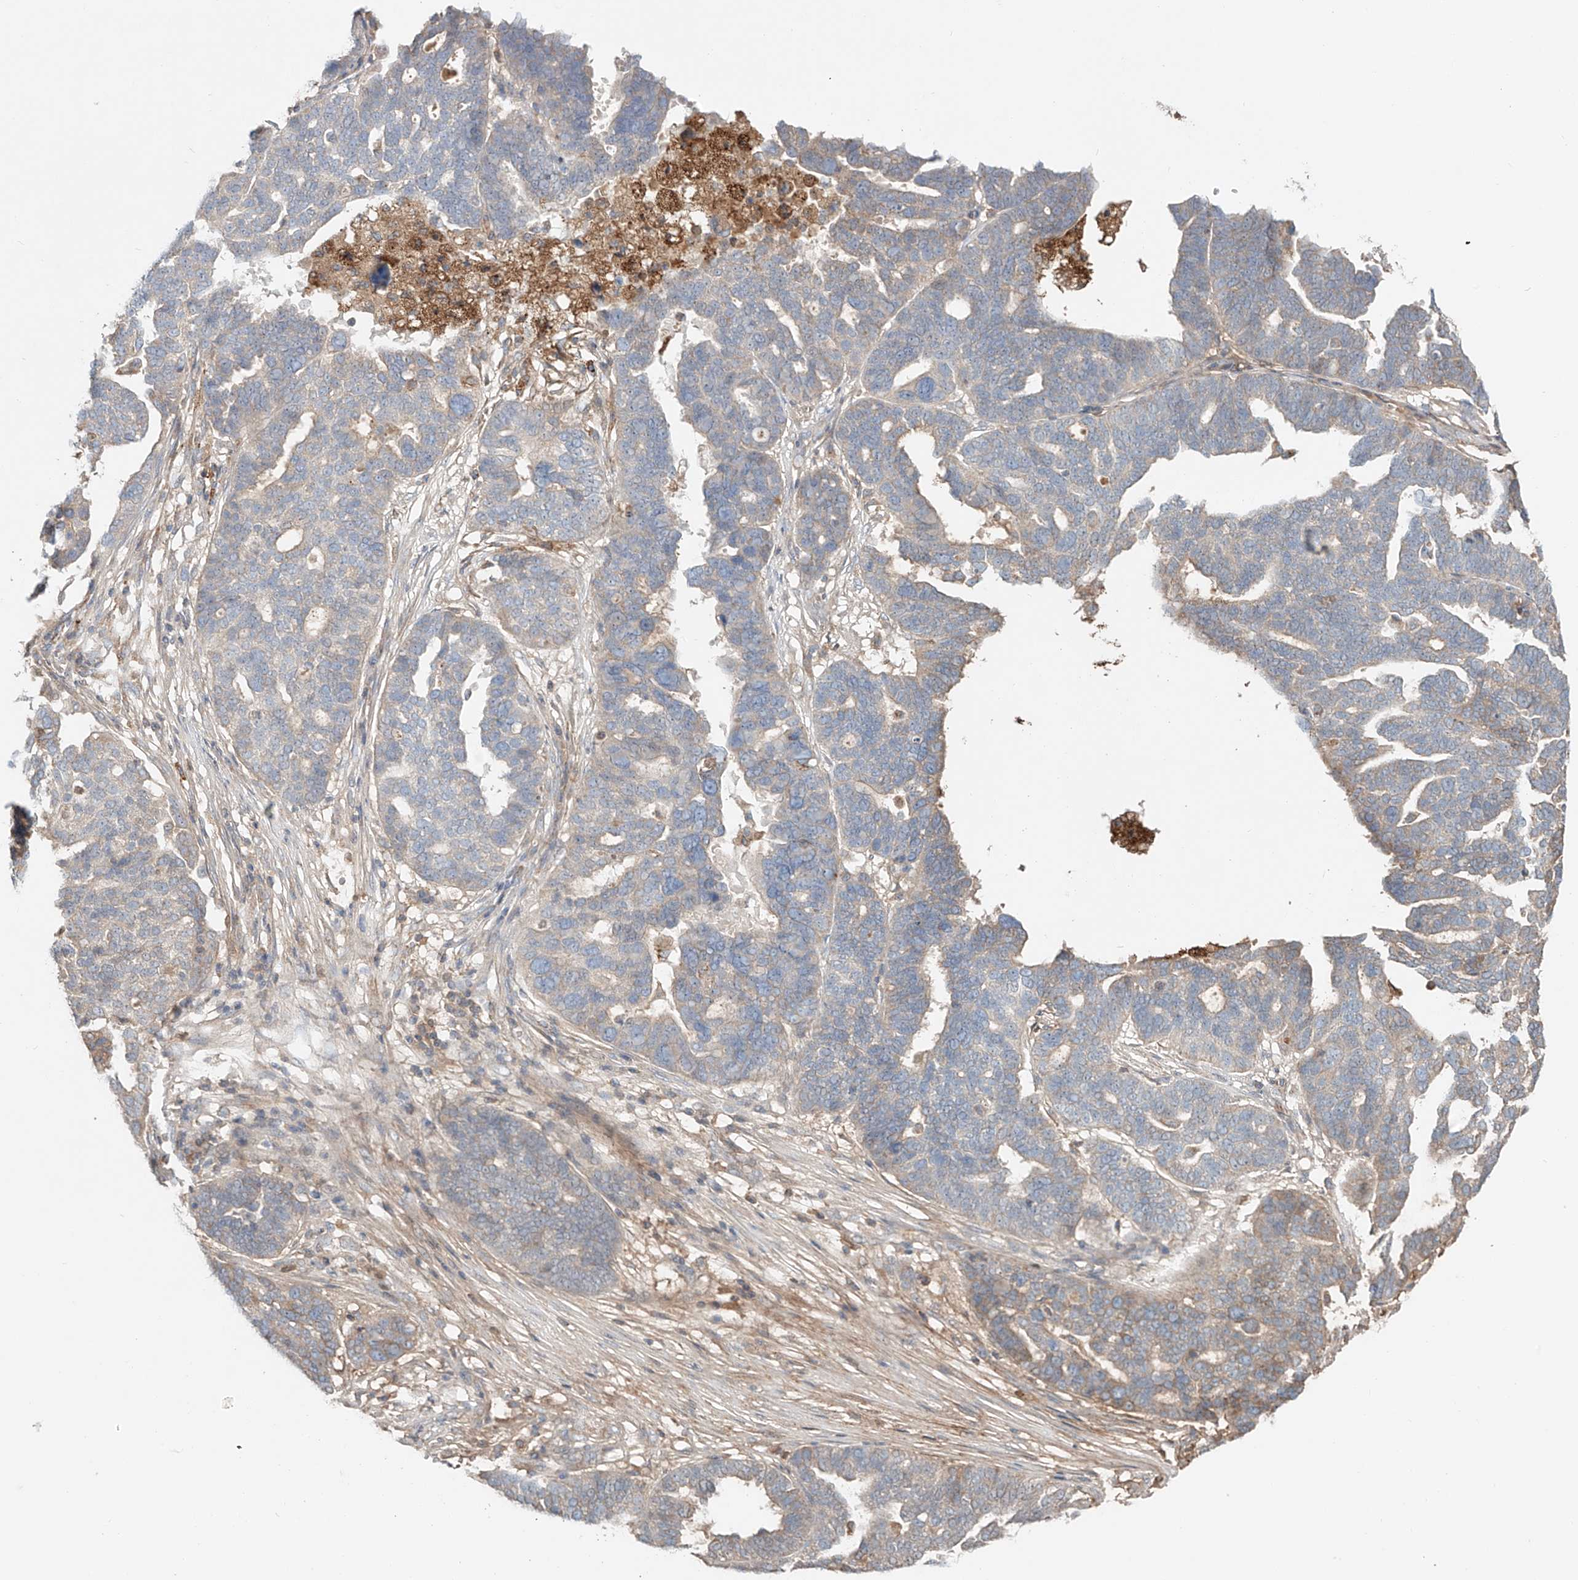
{"staining": {"intensity": "weak", "quantity": "25%-75%", "location": "cytoplasmic/membranous"}, "tissue": "ovarian cancer", "cell_type": "Tumor cells", "image_type": "cancer", "snomed": [{"axis": "morphology", "description": "Cystadenocarcinoma, serous, NOS"}, {"axis": "topography", "description": "Ovary"}], "caption": "Immunohistochemical staining of human serous cystadenocarcinoma (ovarian) demonstrates low levels of weak cytoplasmic/membranous expression in approximately 25%-75% of tumor cells.", "gene": "ERO1A", "patient": {"sex": "female", "age": 59}}